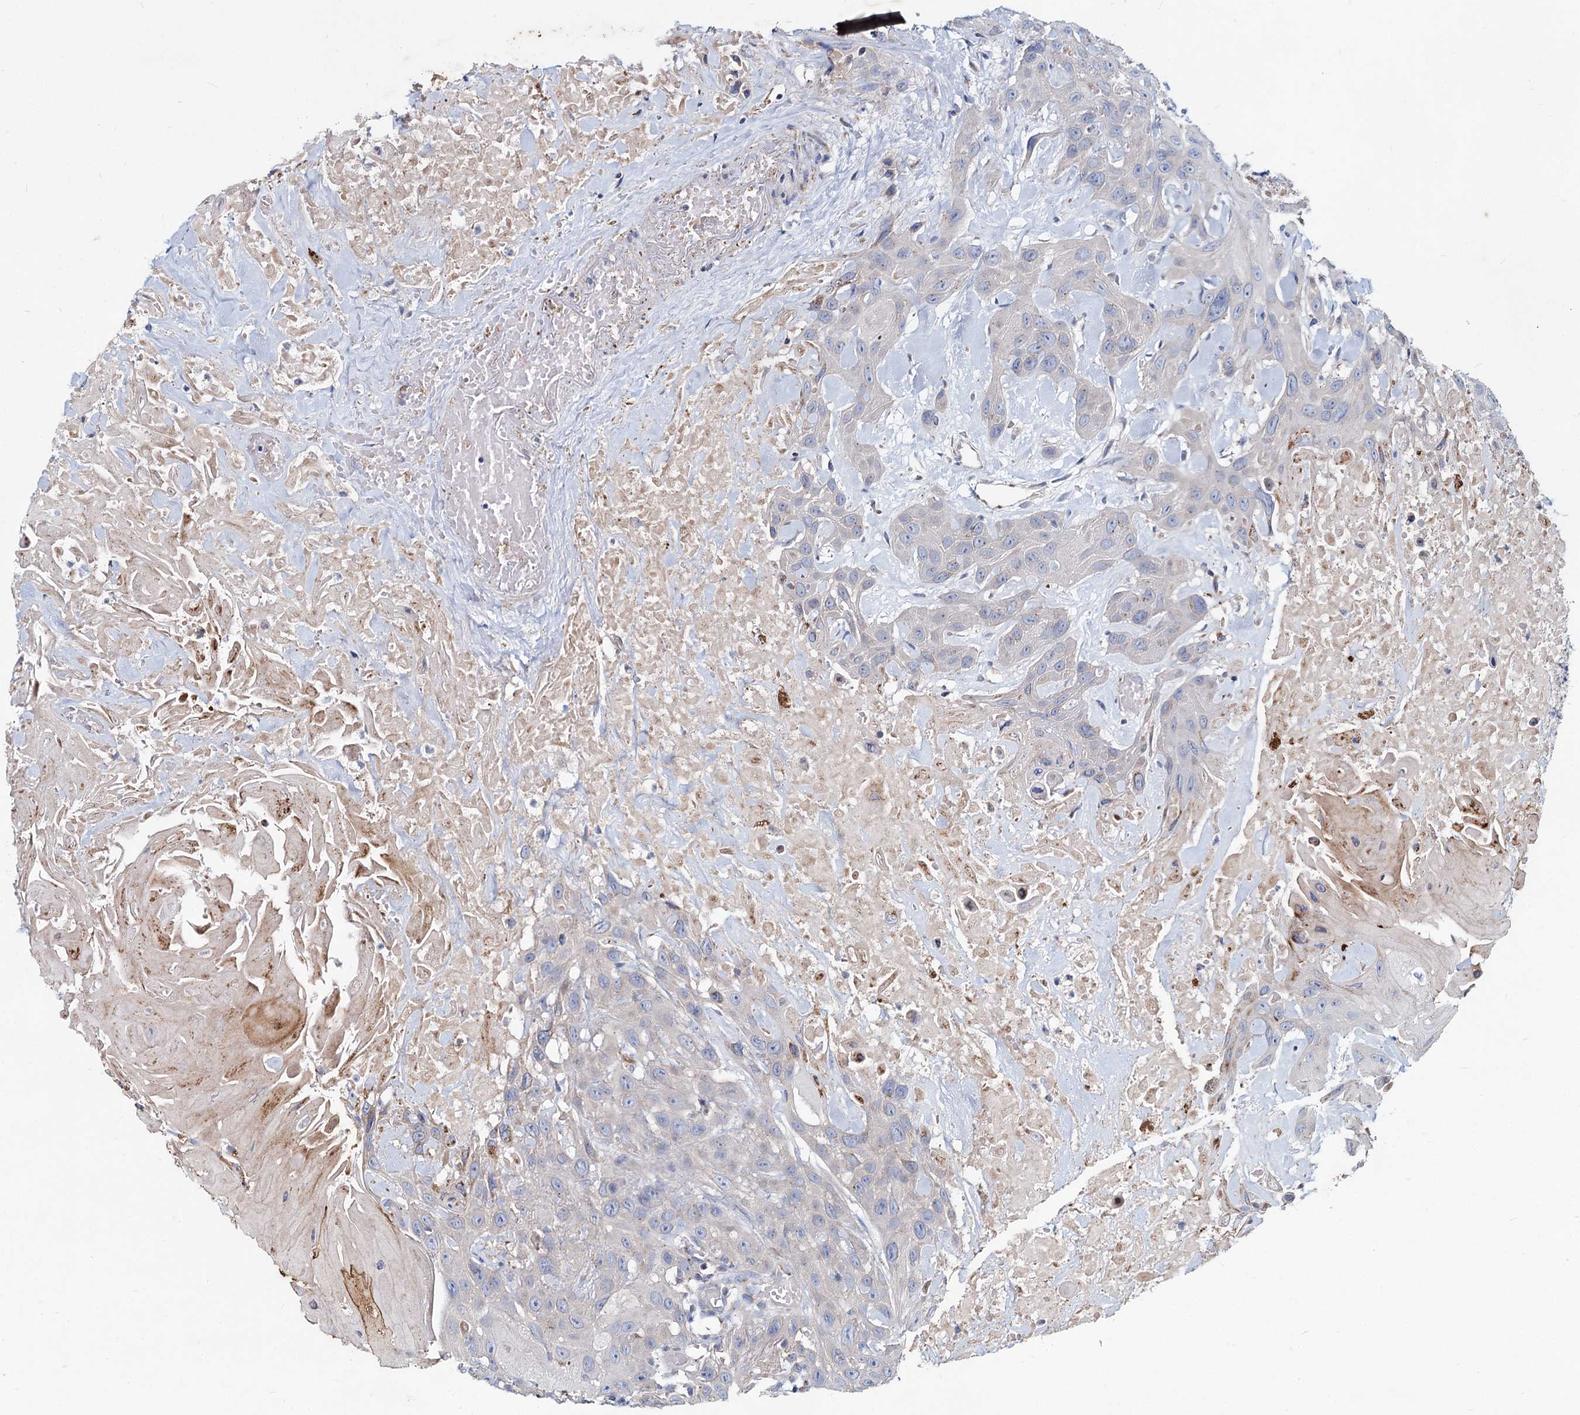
{"staining": {"intensity": "negative", "quantity": "none", "location": "none"}, "tissue": "head and neck cancer", "cell_type": "Tumor cells", "image_type": "cancer", "snomed": [{"axis": "morphology", "description": "Squamous cell carcinoma, NOS"}, {"axis": "topography", "description": "Head-Neck"}], "caption": "An immunohistochemistry photomicrograph of head and neck cancer (squamous cell carcinoma) is shown. There is no staining in tumor cells of head and neck cancer (squamous cell carcinoma).", "gene": "AGBL4", "patient": {"sex": "male", "age": 81}}